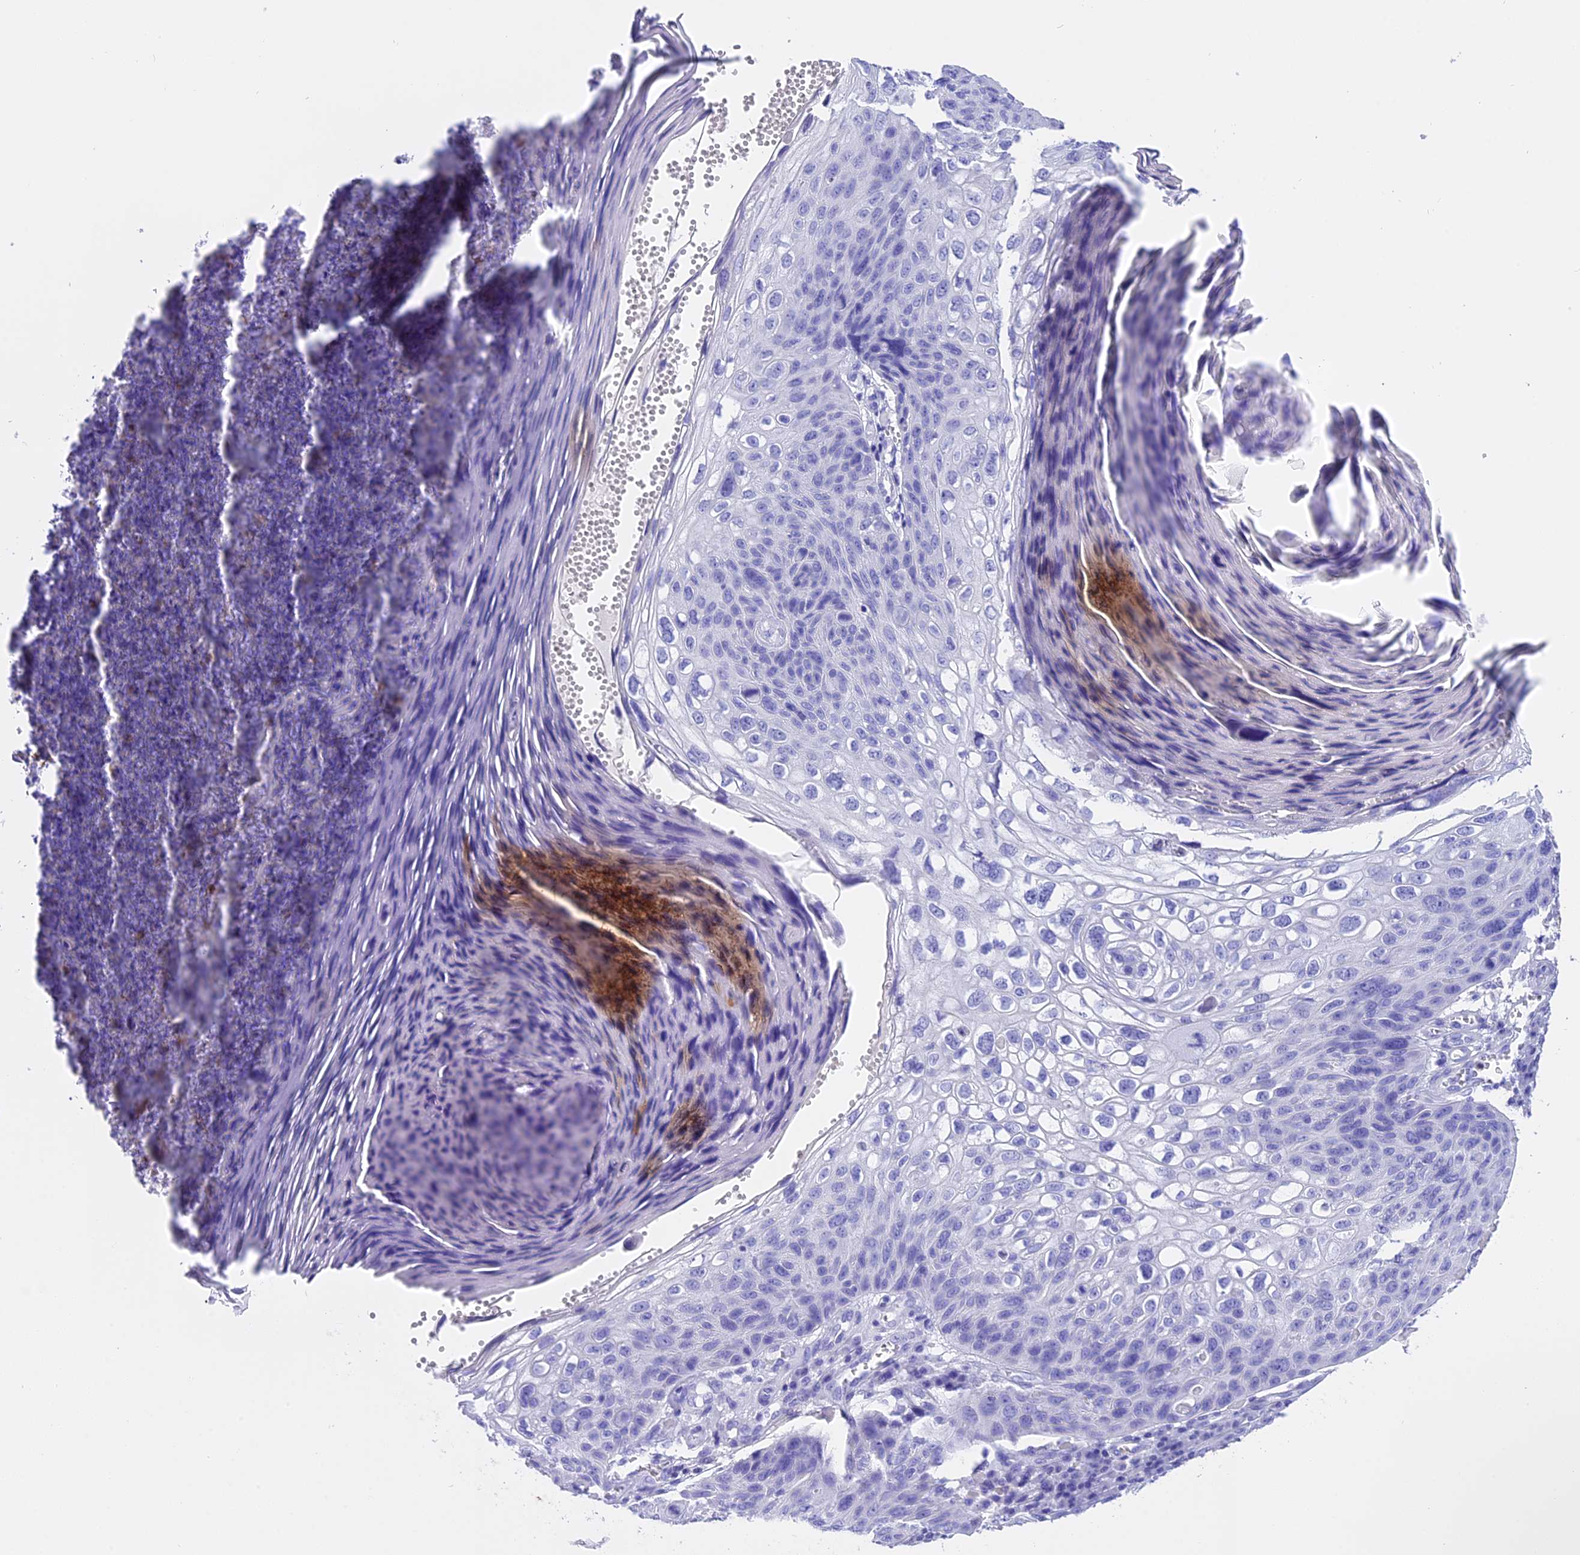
{"staining": {"intensity": "negative", "quantity": "none", "location": "none"}, "tissue": "skin cancer", "cell_type": "Tumor cells", "image_type": "cancer", "snomed": [{"axis": "morphology", "description": "Squamous cell carcinoma, NOS"}, {"axis": "topography", "description": "Skin"}], "caption": "Immunohistochemistry (IHC) histopathology image of skin cancer (squamous cell carcinoma) stained for a protein (brown), which displays no staining in tumor cells.", "gene": "CLC", "patient": {"sex": "female", "age": 90}}